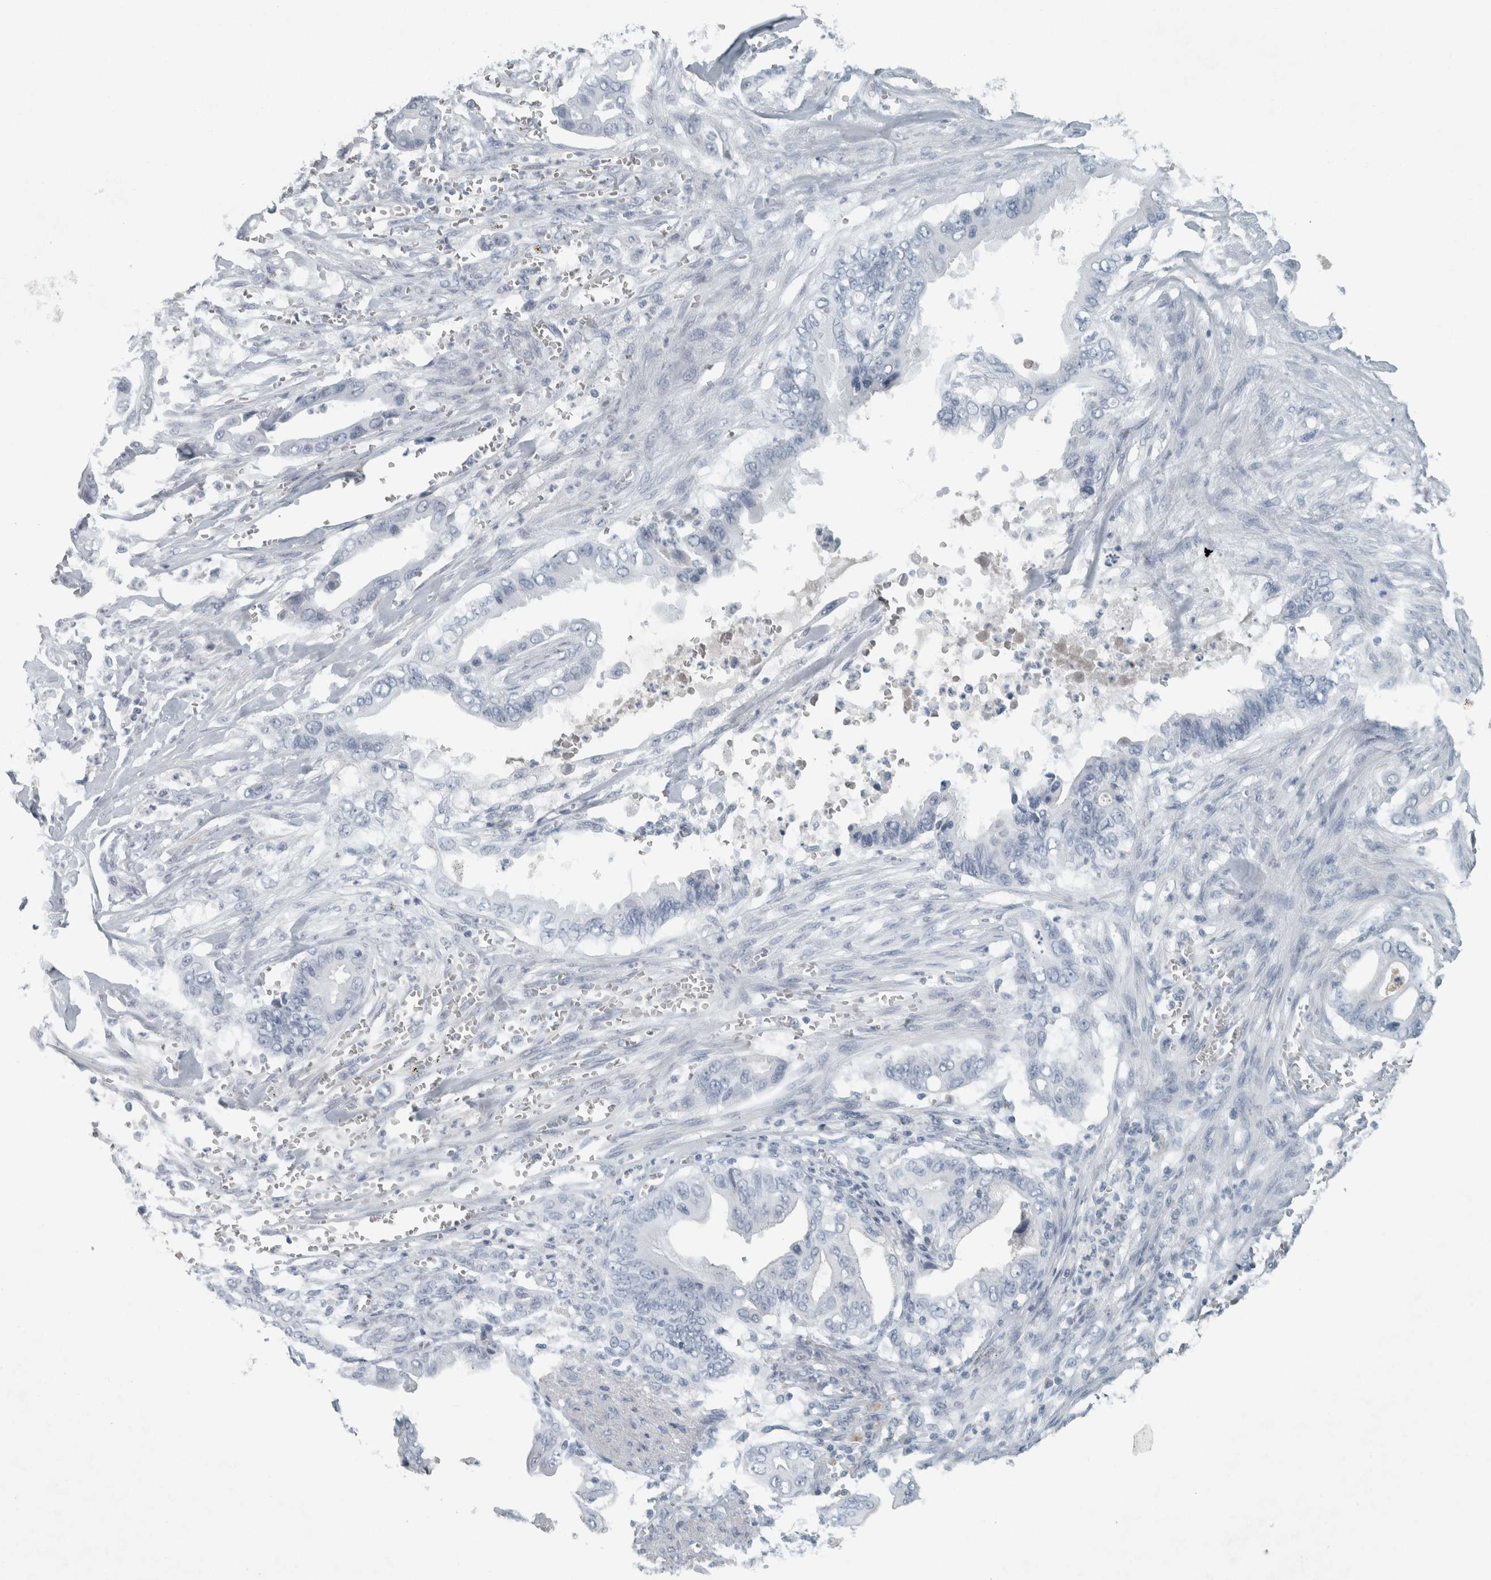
{"staining": {"intensity": "negative", "quantity": "none", "location": "none"}, "tissue": "pancreatic cancer", "cell_type": "Tumor cells", "image_type": "cancer", "snomed": [{"axis": "morphology", "description": "Adenocarcinoma, NOS"}, {"axis": "topography", "description": "Pancreas"}], "caption": "Immunohistochemical staining of adenocarcinoma (pancreatic) shows no significant positivity in tumor cells.", "gene": "CHL1", "patient": {"sex": "male", "age": 59}}